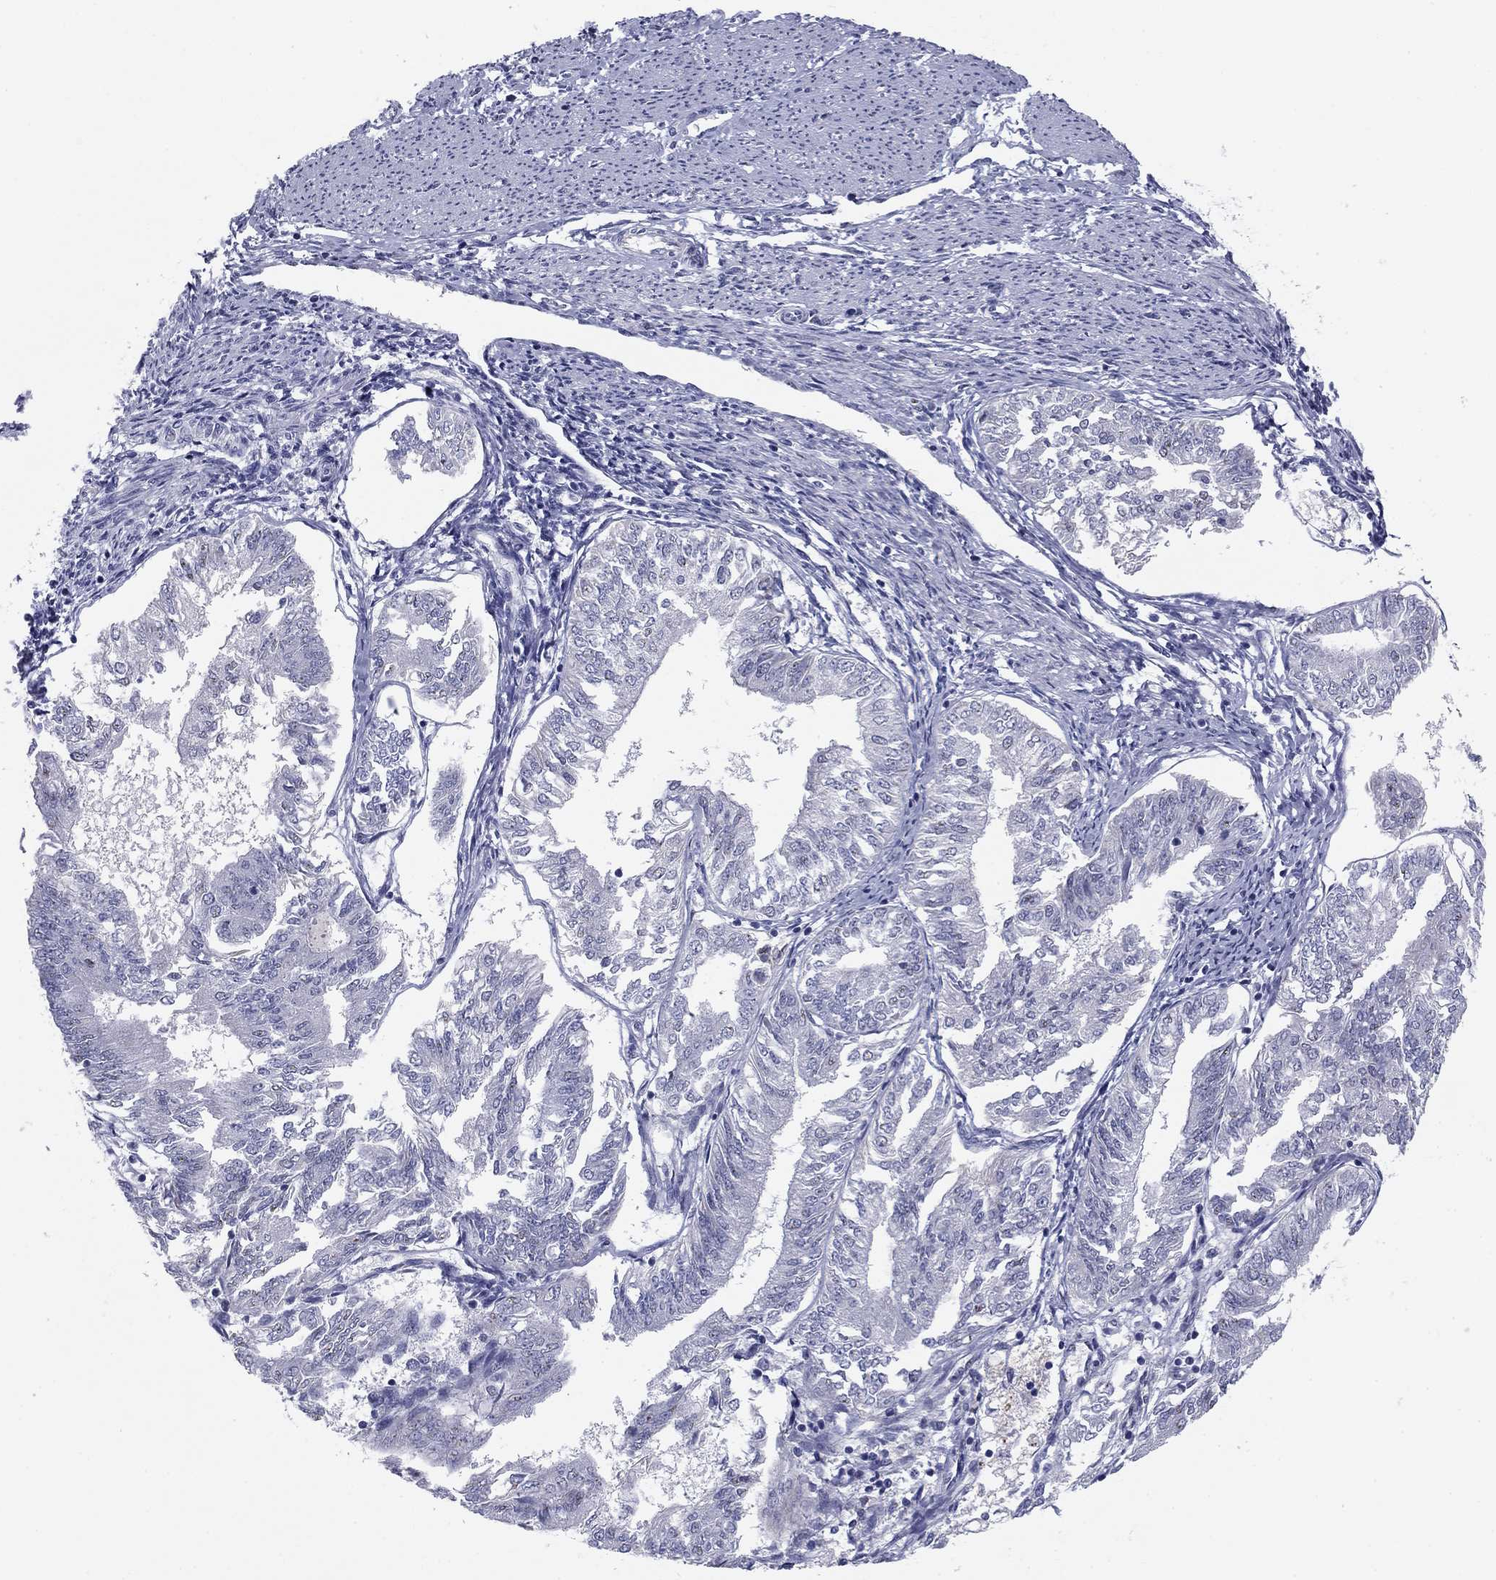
{"staining": {"intensity": "negative", "quantity": "none", "location": "none"}, "tissue": "endometrial cancer", "cell_type": "Tumor cells", "image_type": "cancer", "snomed": [{"axis": "morphology", "description": "Adenocarcinoma, NOS"}, {"axis": "topography", "description": "Endometrium"}], "caption": "Tumor cells are negative for brown protein staining in endometrial adenocarcinoma.", "gene": "SEPTIN3", "patient": {"sex": "female", "age": 58}}